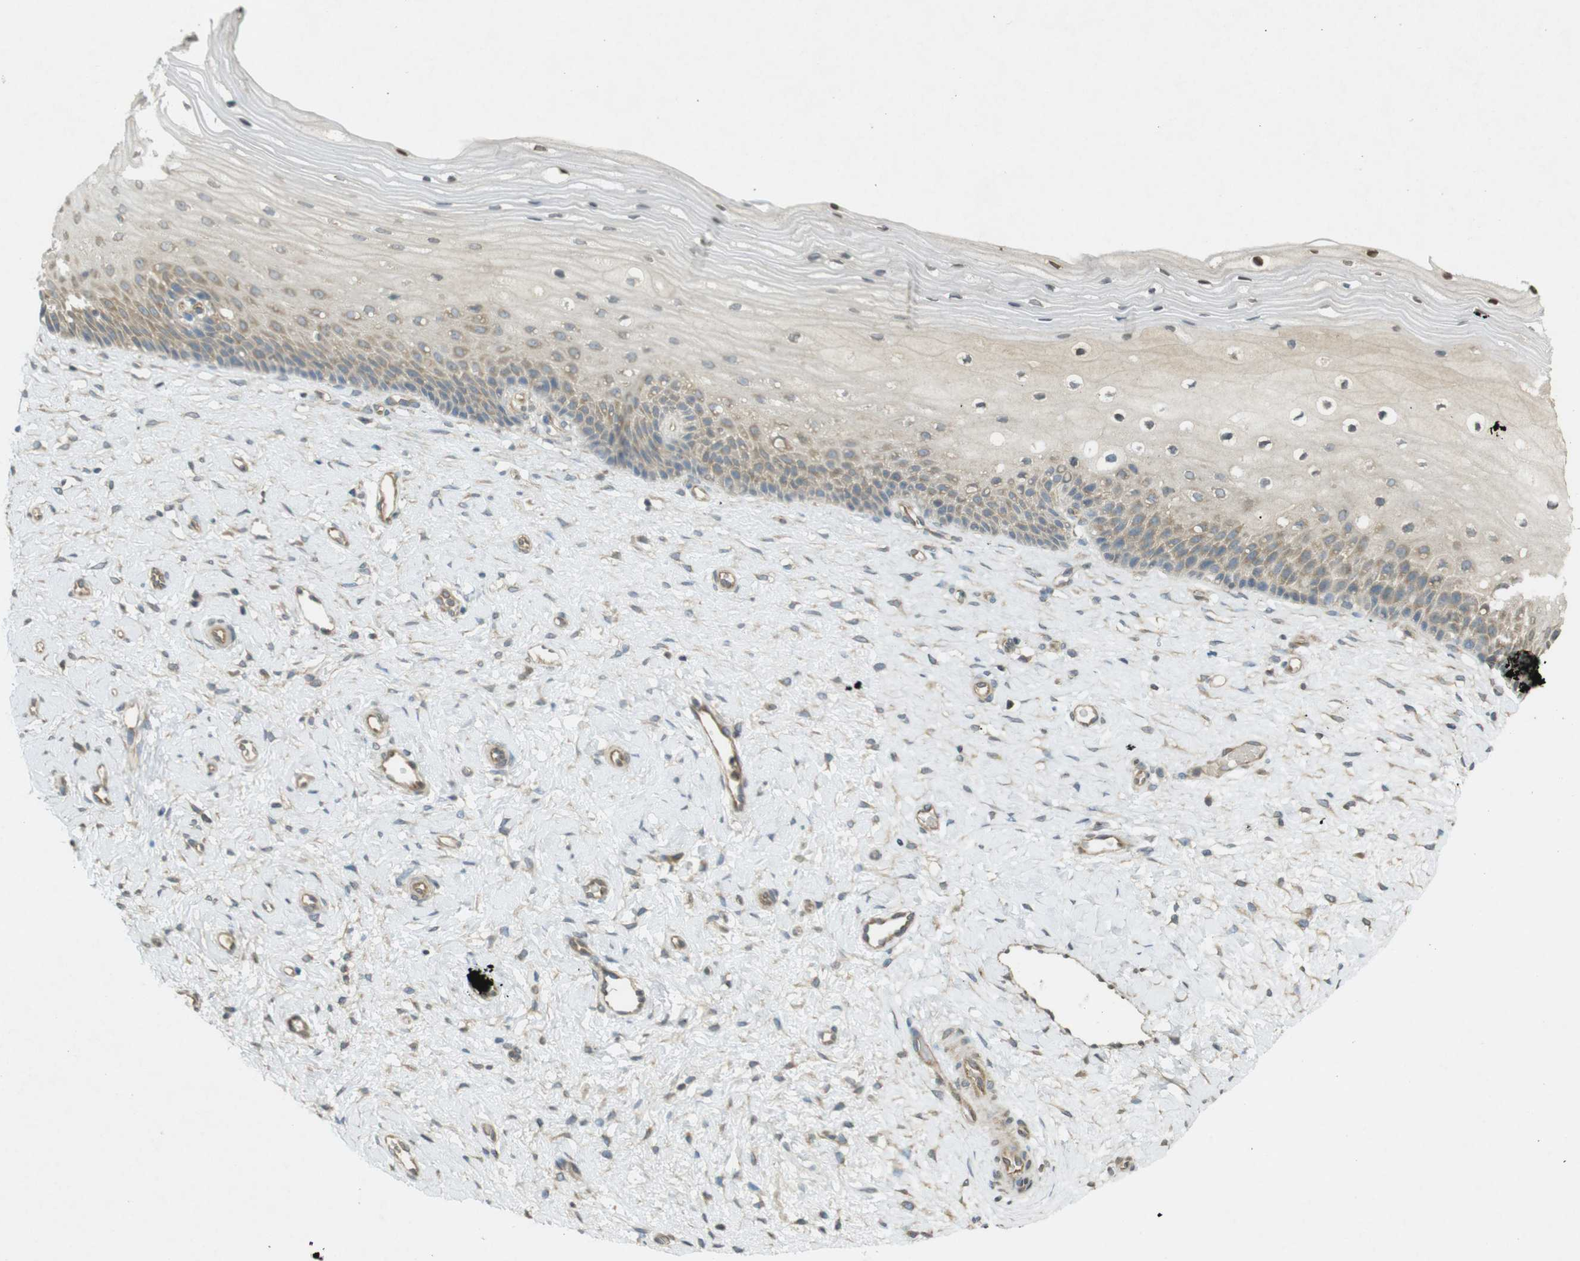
{"staining": {"intensity": "weak", "quantity": "25%-75%", "location": "cytoplasmic/membranous"}, "tissue": "cervix", "cell_type": "Squamous epithelial cells", "image_type": "normal", "snomed": [{"axis": "morphology", "description": "Normal tissue, NOS"}, {"axis": "topography", "description": "Cervix"}], "caption": "IHC of benign cervix displays low levels of weak cytoplasmic/membranous expression in approximately 25%-75% of squamous epithelial cells.", "gene": "KIF5B", "patient": {"sex": "female", "age": 39}}